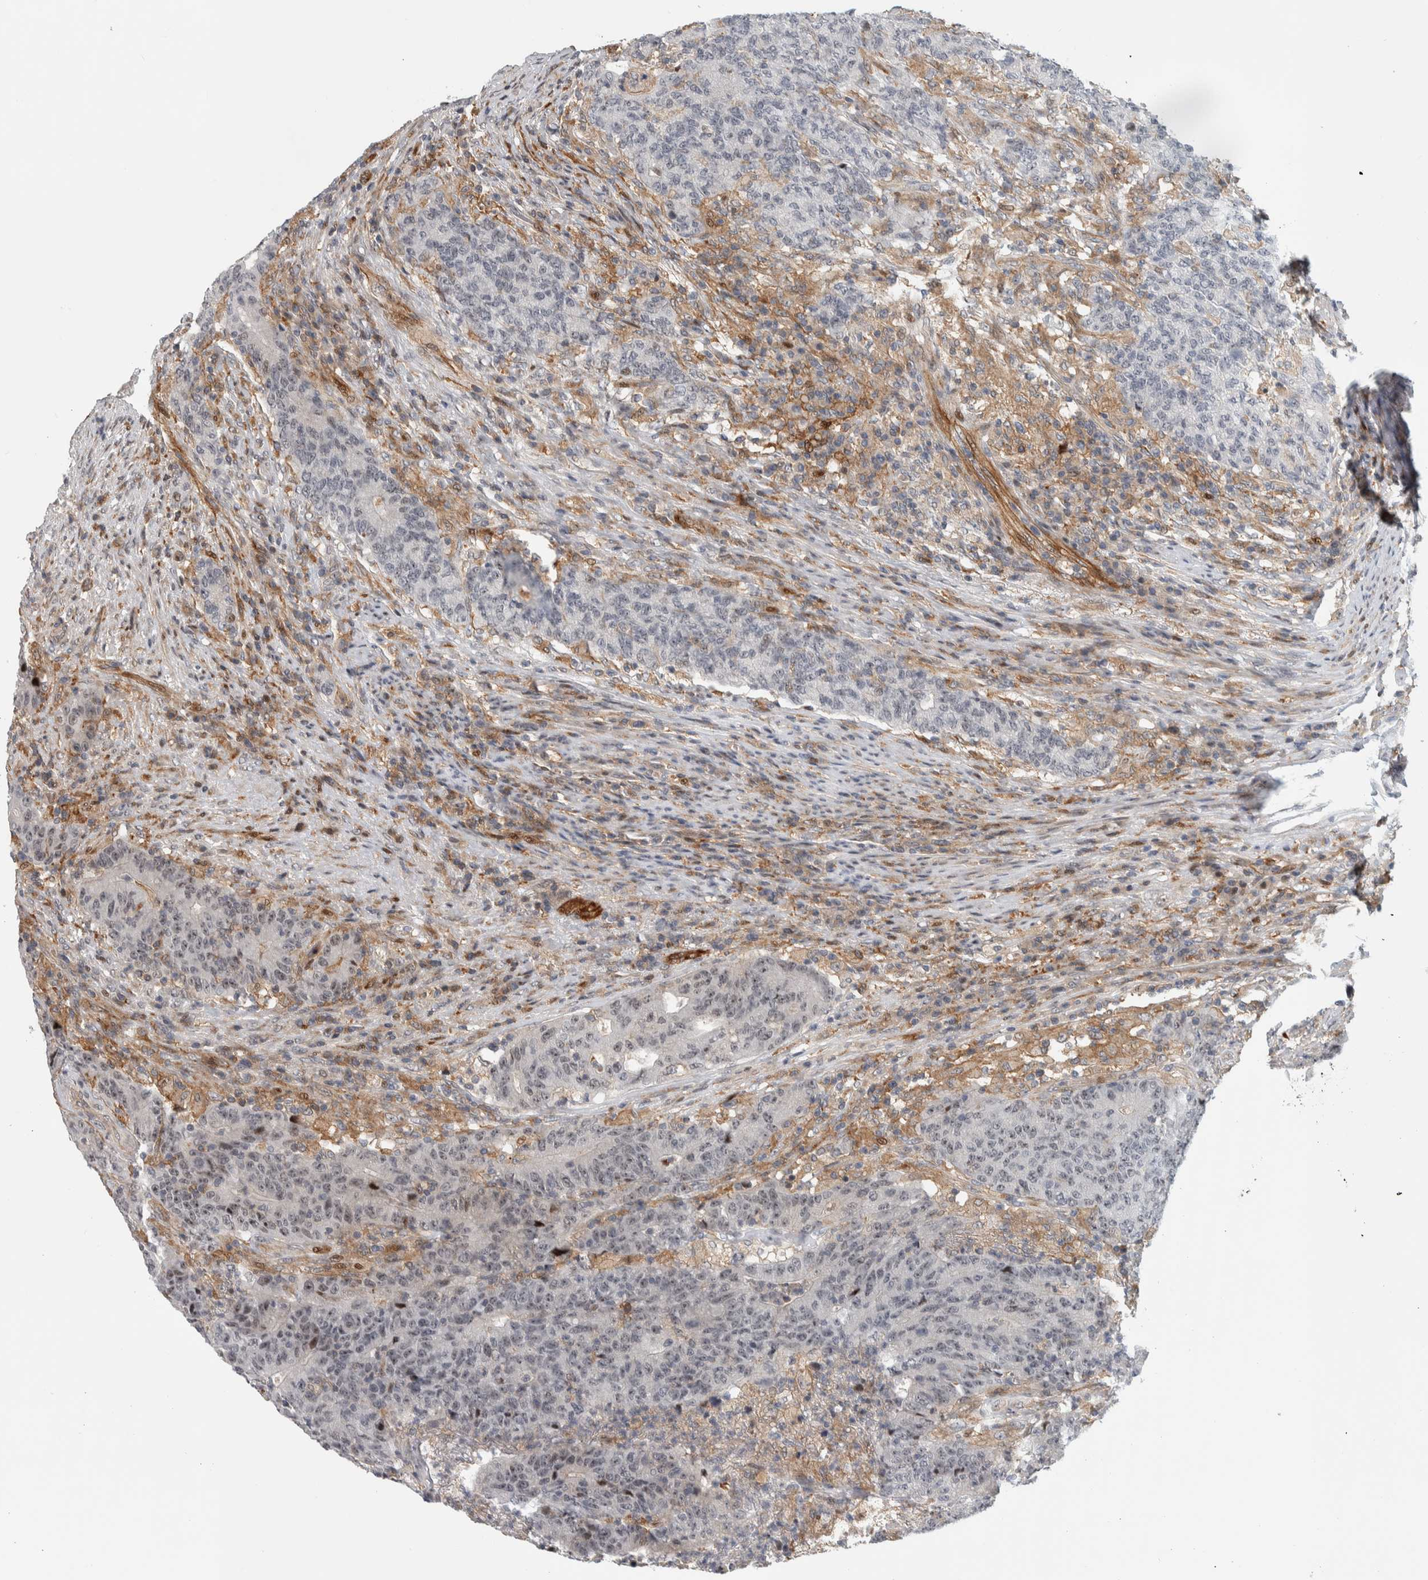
{"staining": {"intensity": "weak", "quantity": "25%-75%", "location": "nuclear"}, "tissue": "colorectal cancer", "cell_type": "Tumor cells", "image_type": "cancer", "snomed": [{"axis": "morphology", "description": "Normal tissue, NOS"}, {"axis": "morphology", "description": "Adenocarcinoma, NOS"}, {"axis": "topography", "description": "Colon"}], "caption": "Immunohistochemical staining of colorectal adenocarcinoma shows weak nuclear protein expression in about 25%-75% of tumor cells. (DAB (3,3'-diaminobenzidine) IHC, brown staining for protein, blue staining for nuclei).", "gene": "MSL1", "patient": {"sex": "female", "age": 75}}